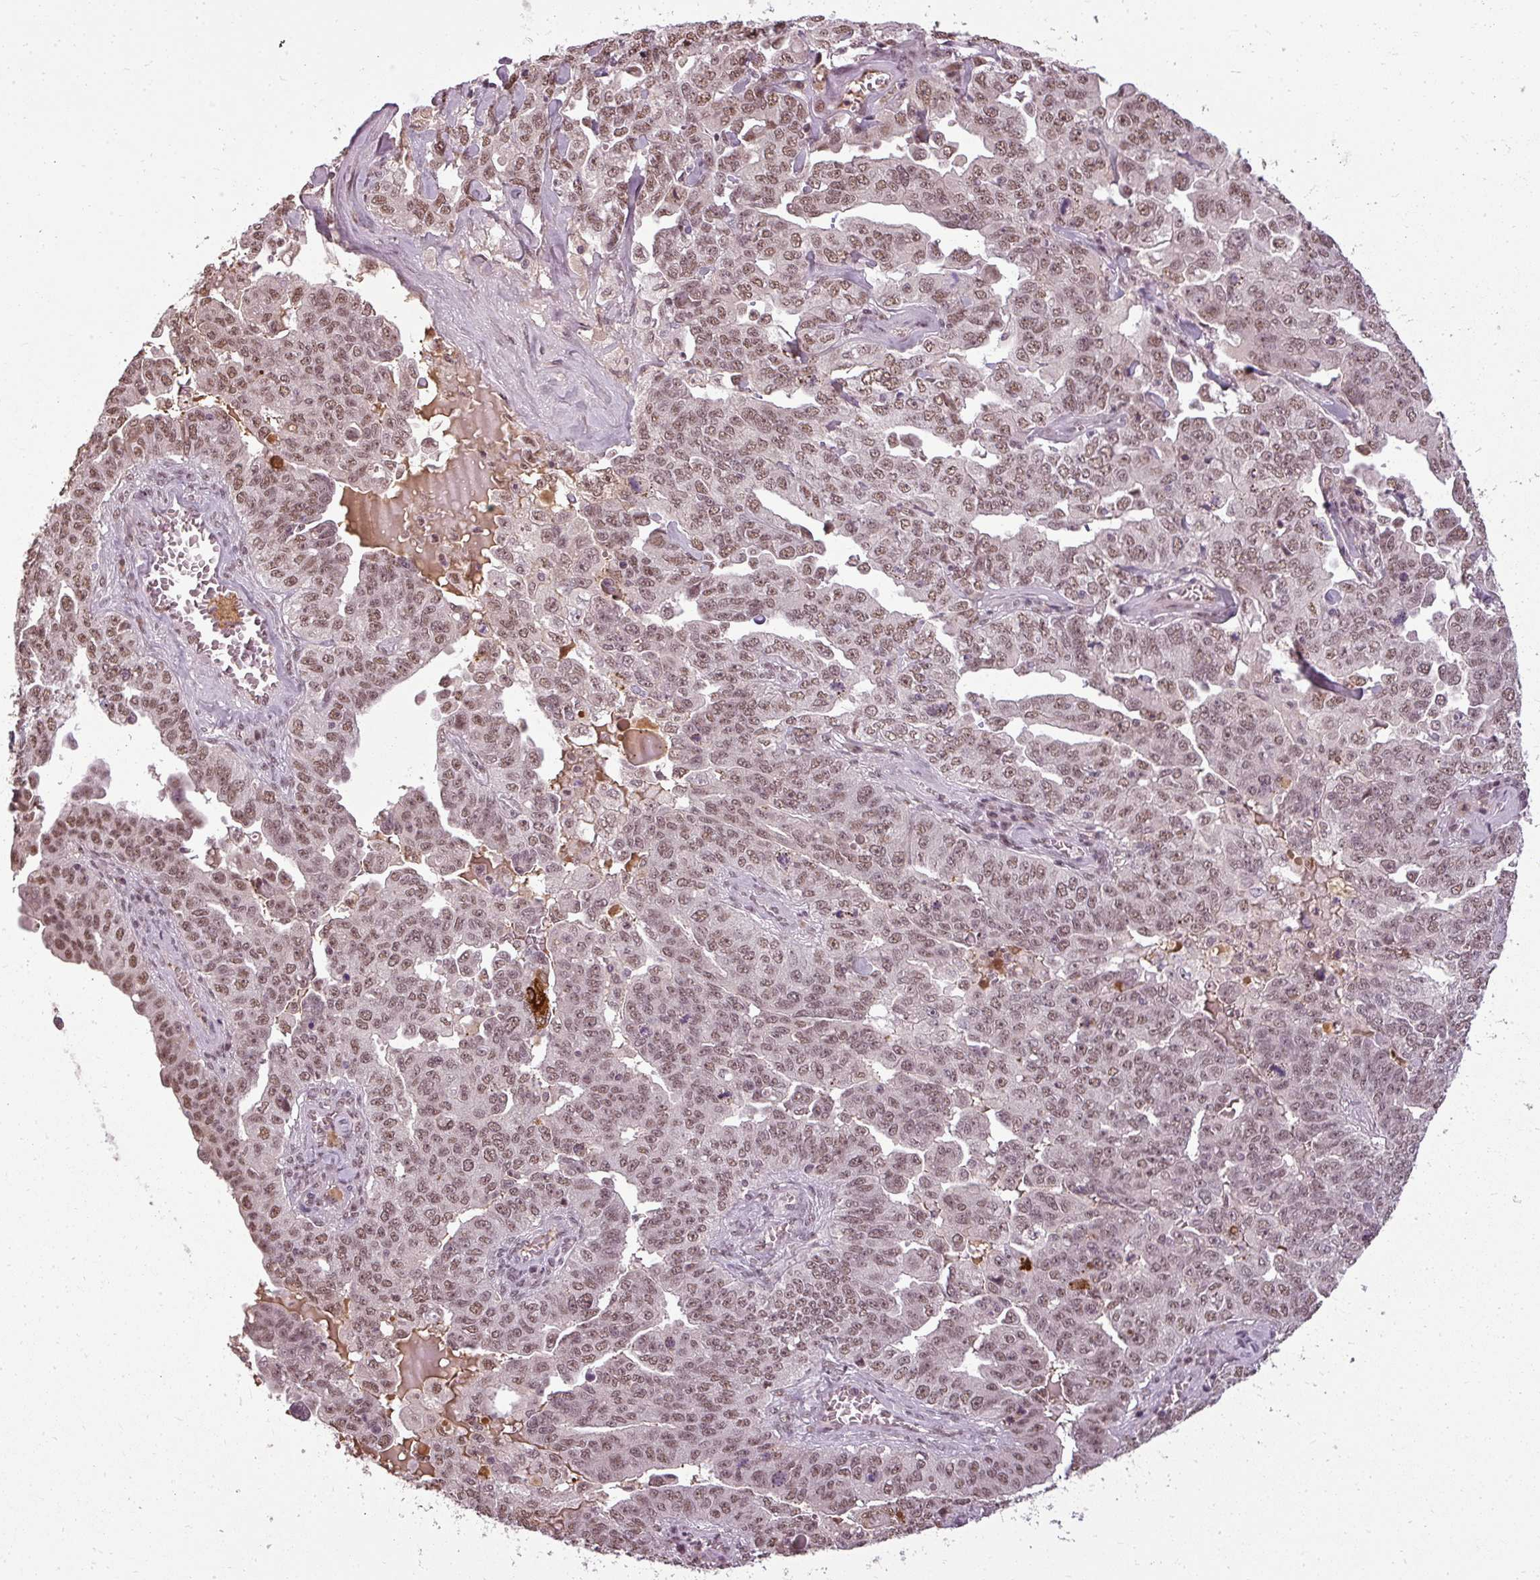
{"staining": {"intensity": "moderate", "quantity": ">75%", "location": "nuclear"}, "tissue": "ovarian cancer", "cell_type": "Tumor cells", "image_type": "cancer", "snomed": [{"axis": "morphology", "description": "Carcinoma, endometroid"}, {"axis": "topography", "description": "Ovary"}], "caption": "Immunohistochemical staining of ovarian endometroid carcinoma reveals medium levels of moderate nuclear protein expression in approximately >75% of tumor cells.", "gene": "BCAS3", "patient": {"sex": "female", "age": 62}}